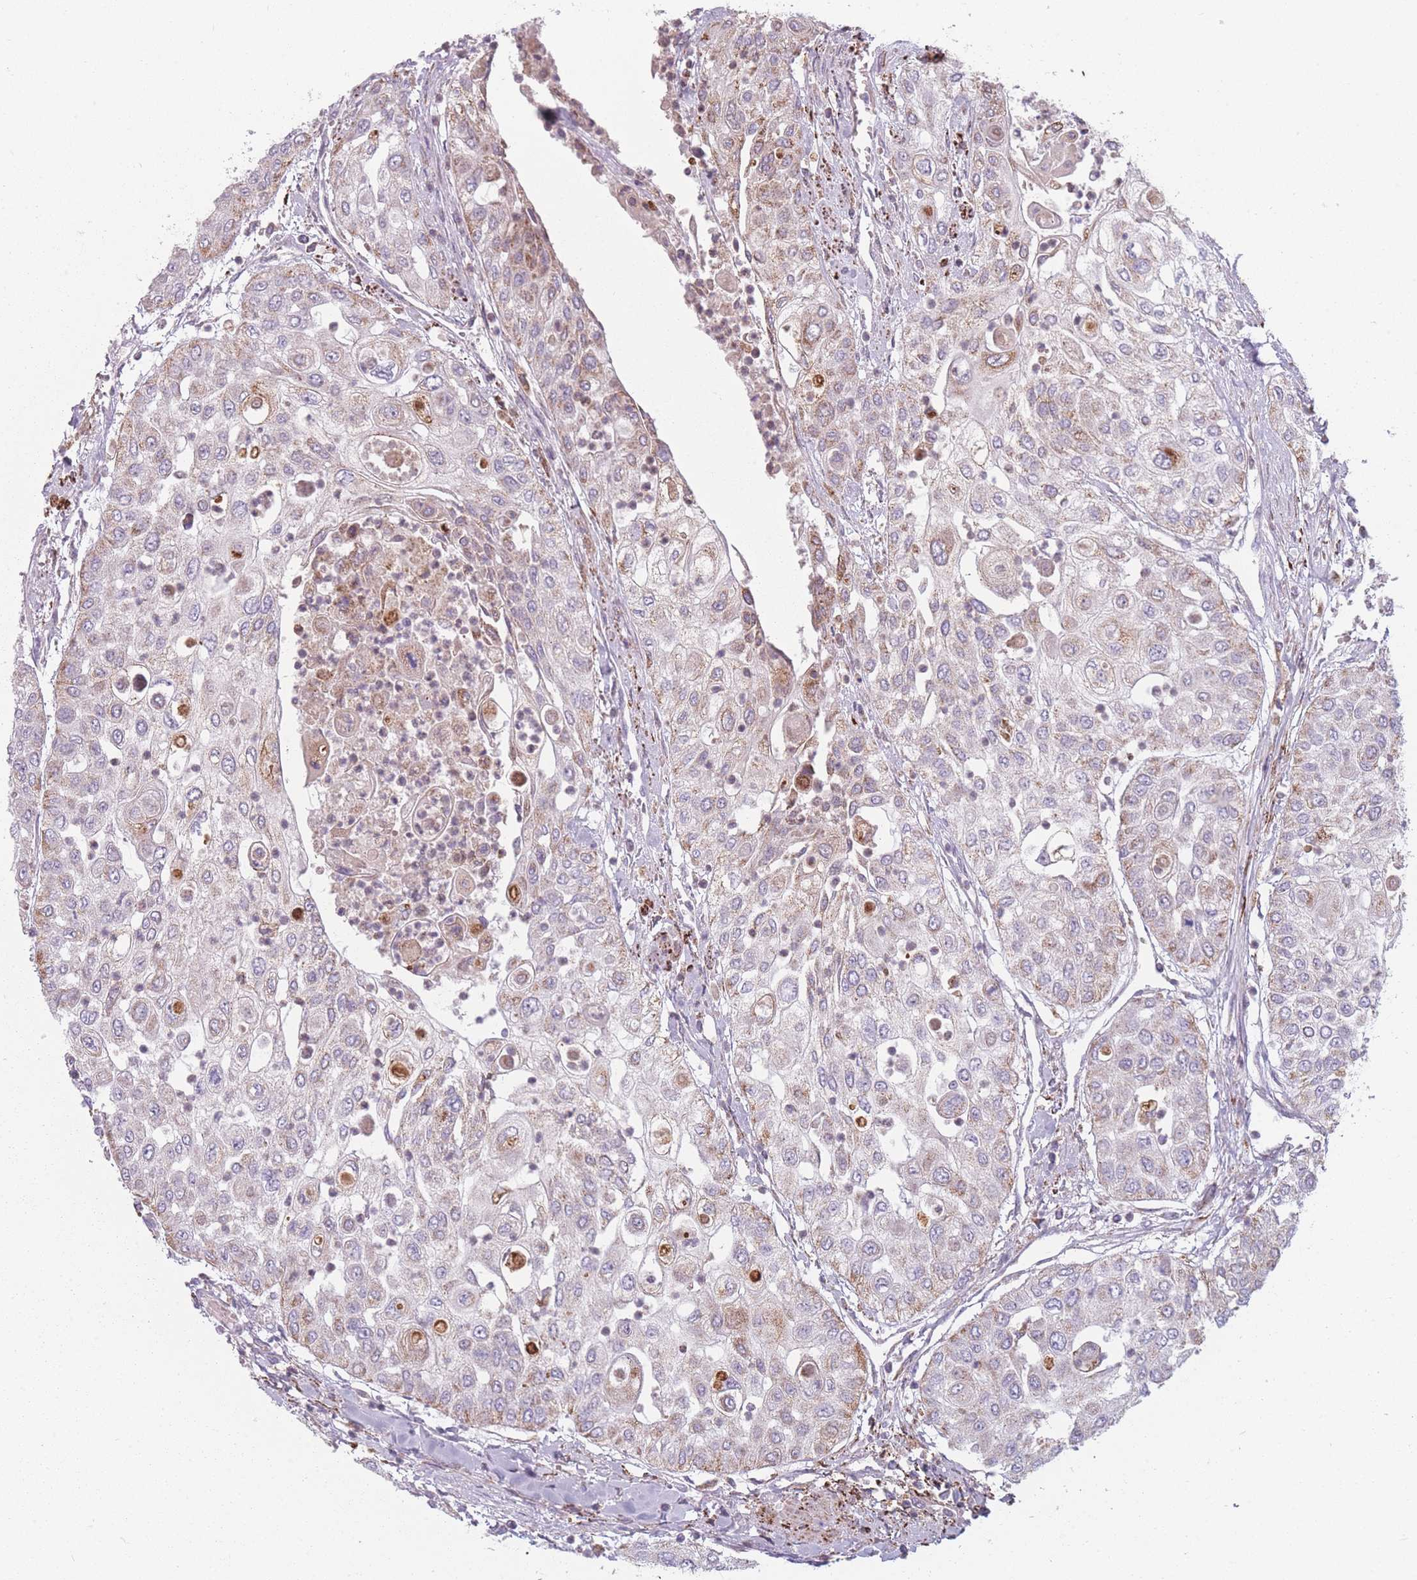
{"staining": {"intensity": "weak", "quantity": "25%-75%", "location": "cytoplasmic/membranous"}, "tissue": "urothelial cancer", "cell_type": "Tumor cells", "image_type": "cancer", "snomed": [{"axis": "morphology", "description": "Urothelial carcinoma, High grade"}, {"axis": "topography", "description": "Urinary bladder"}], "caption": "Tumor cells show low levels of weak cytoplasmic/membranous expression in approximately 25%-75% of cells in human high-grade urothelial carcinoma.", "gene": "PEX11B", "patient": {"sex": "female", "age": 79}}